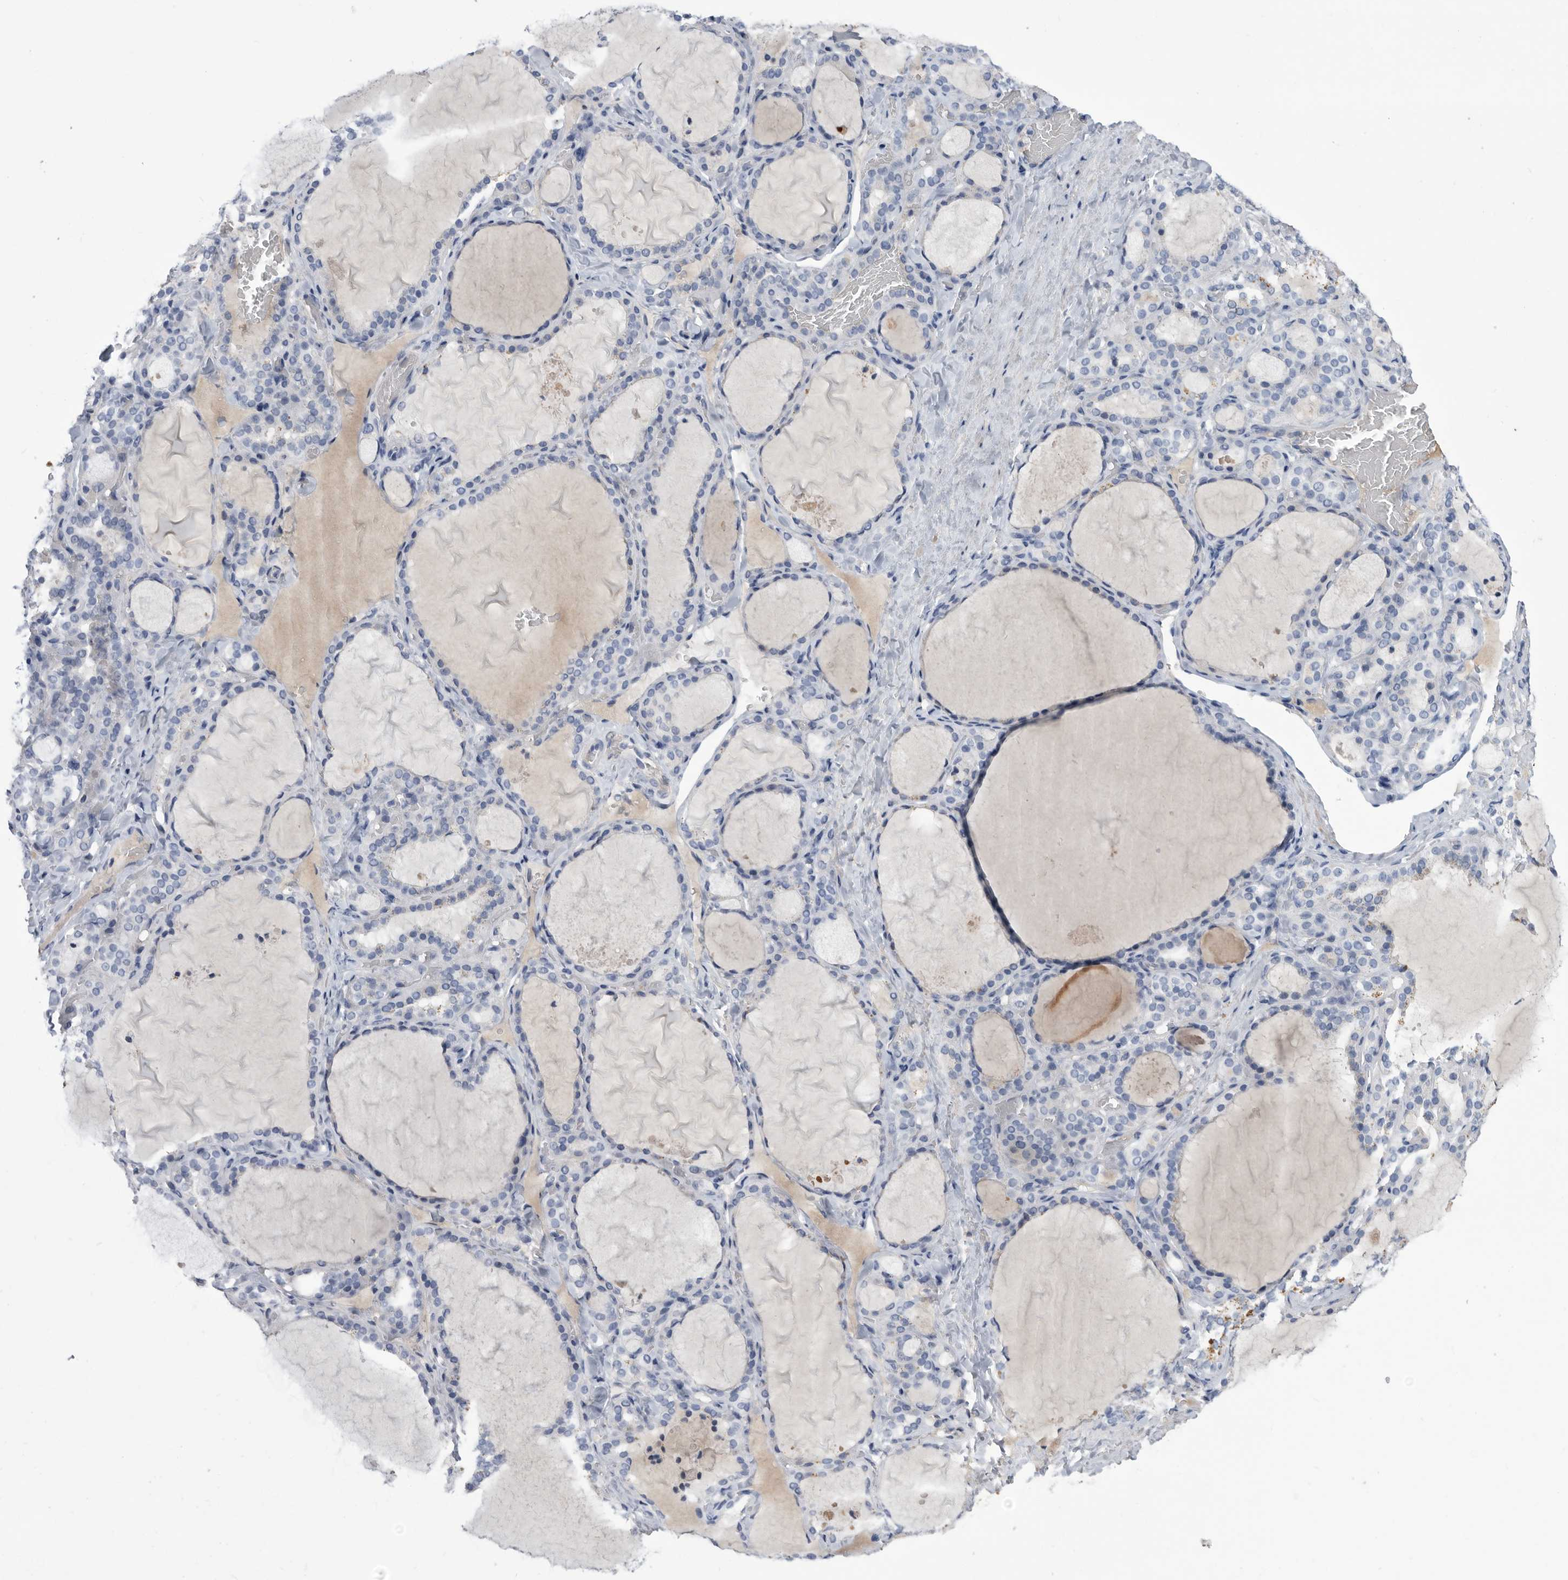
{"staining": {"intensity": "negative", "quantity": "none", "location": "none"}, "tissue": "thyroid gland", "cell_type": "Glandular cells", "image_type": "normal", "snomed": [{"axis": "morphology", "description": "Normal tissue, NOS"}, {"axis": "topography", "description": "Thyroid gland"}], "caption": "High magnification brightfield microscopy of benign thyroid gland stained with DAB (brown) and counterstained with hematoxylin (blue): glandular cells show no significant expression. (DAB immunohistochemistry, high magnification).", "gene": "BTBD6", "patient": {"sex": "female", "age": 22}}